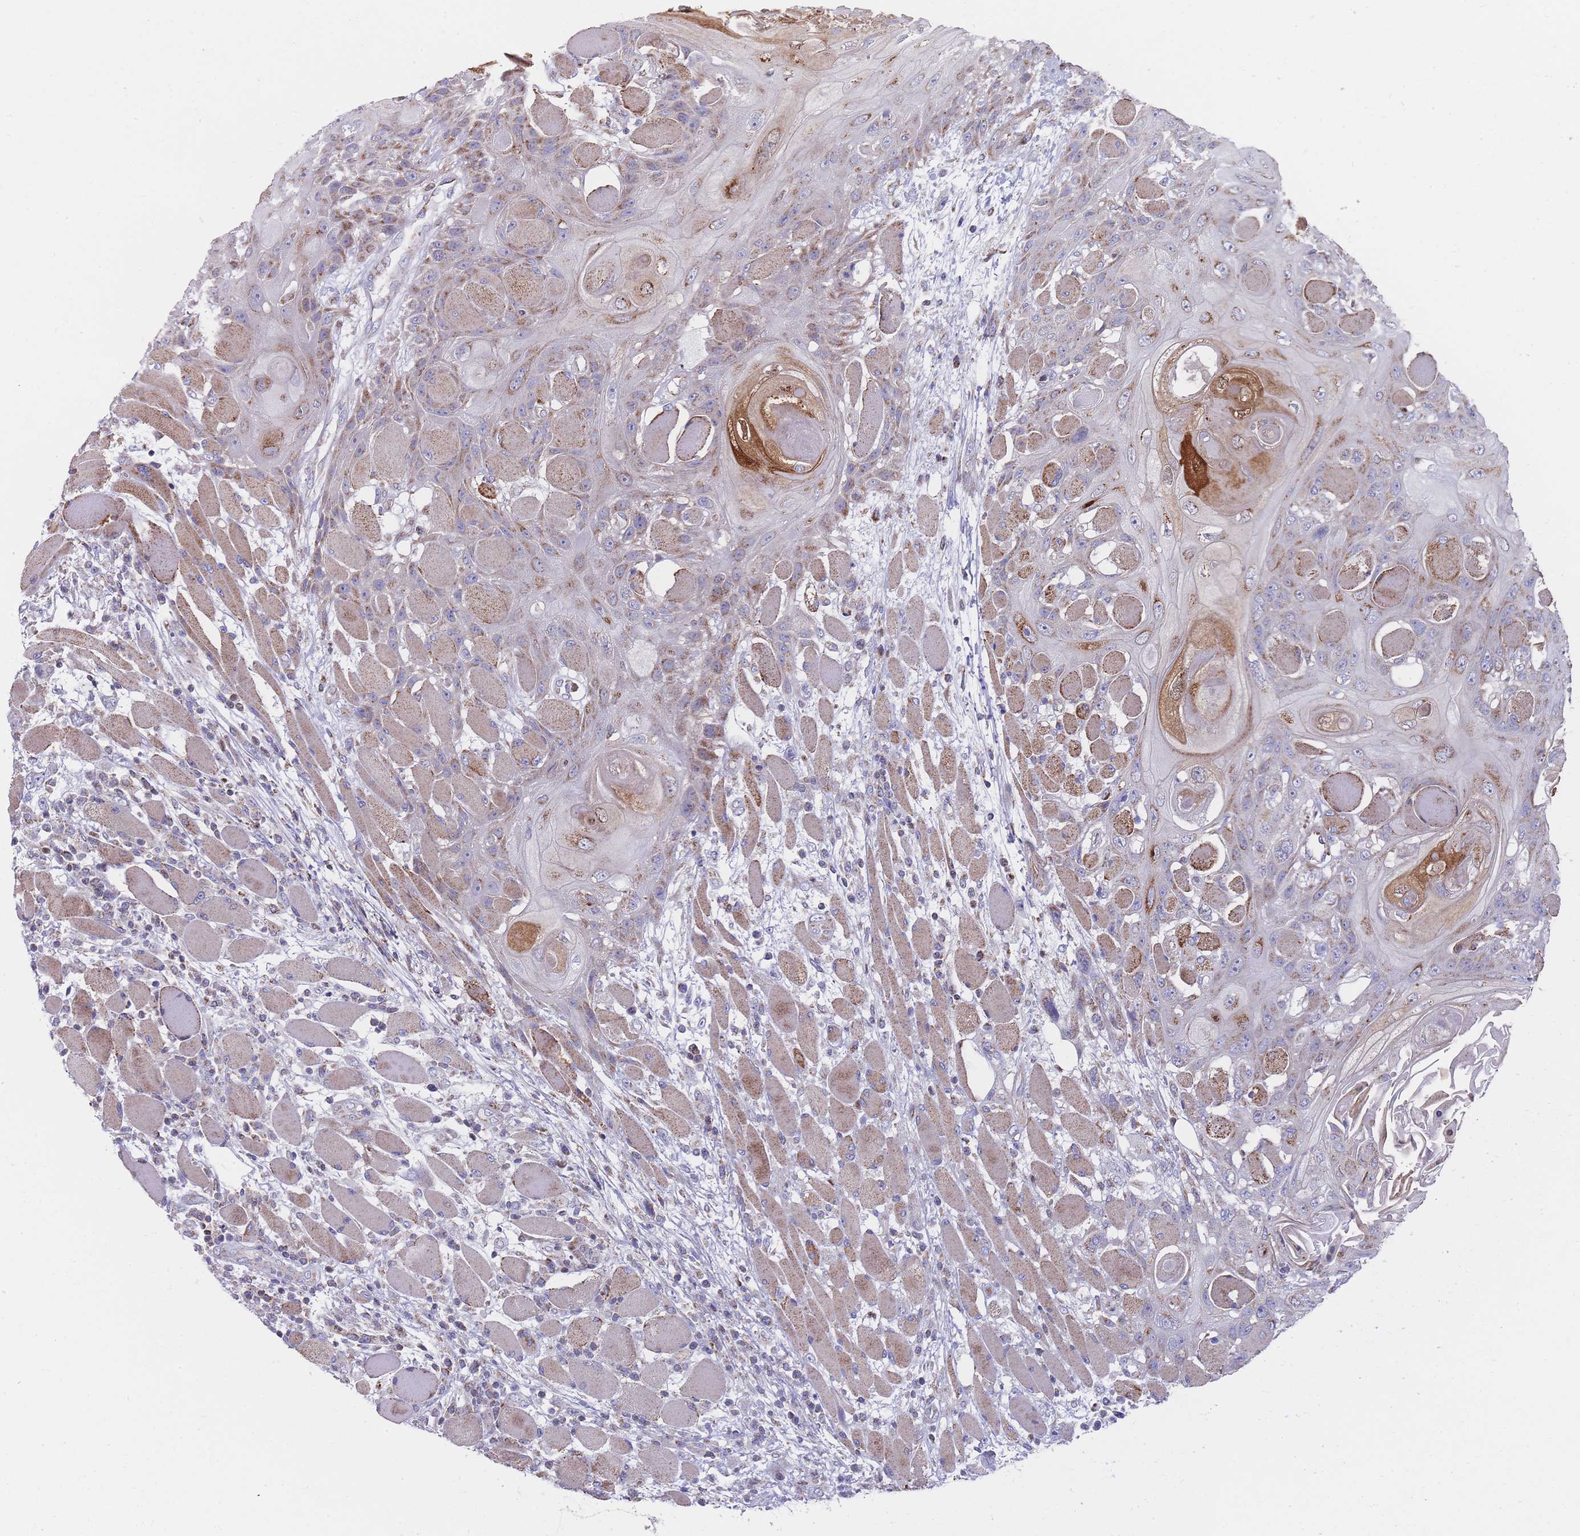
{"staining": {"intensity": "moderate", "quantity": "25%-75%", "location": "cytoplasmic/membranous"}, "tissue": "head and neck cancer", "cell_type": "Tumor cells", "image_type": "cancer", "snomed": [{"axis": "morphology", "description": "Squamous cell carcinoma, NOS"}, {"axis": "topography", "description": "Head-Neck"}], "caption": "Immunohistochemical staining of human squamous cell carcinoma (head and neck) demonstrates medium levels of moderate cytoplasmic/membranous protein staining in about 25%-75% of tumor cells.", "gene": "IKZF4", "patient": {"sex": "female", "age": 43}}